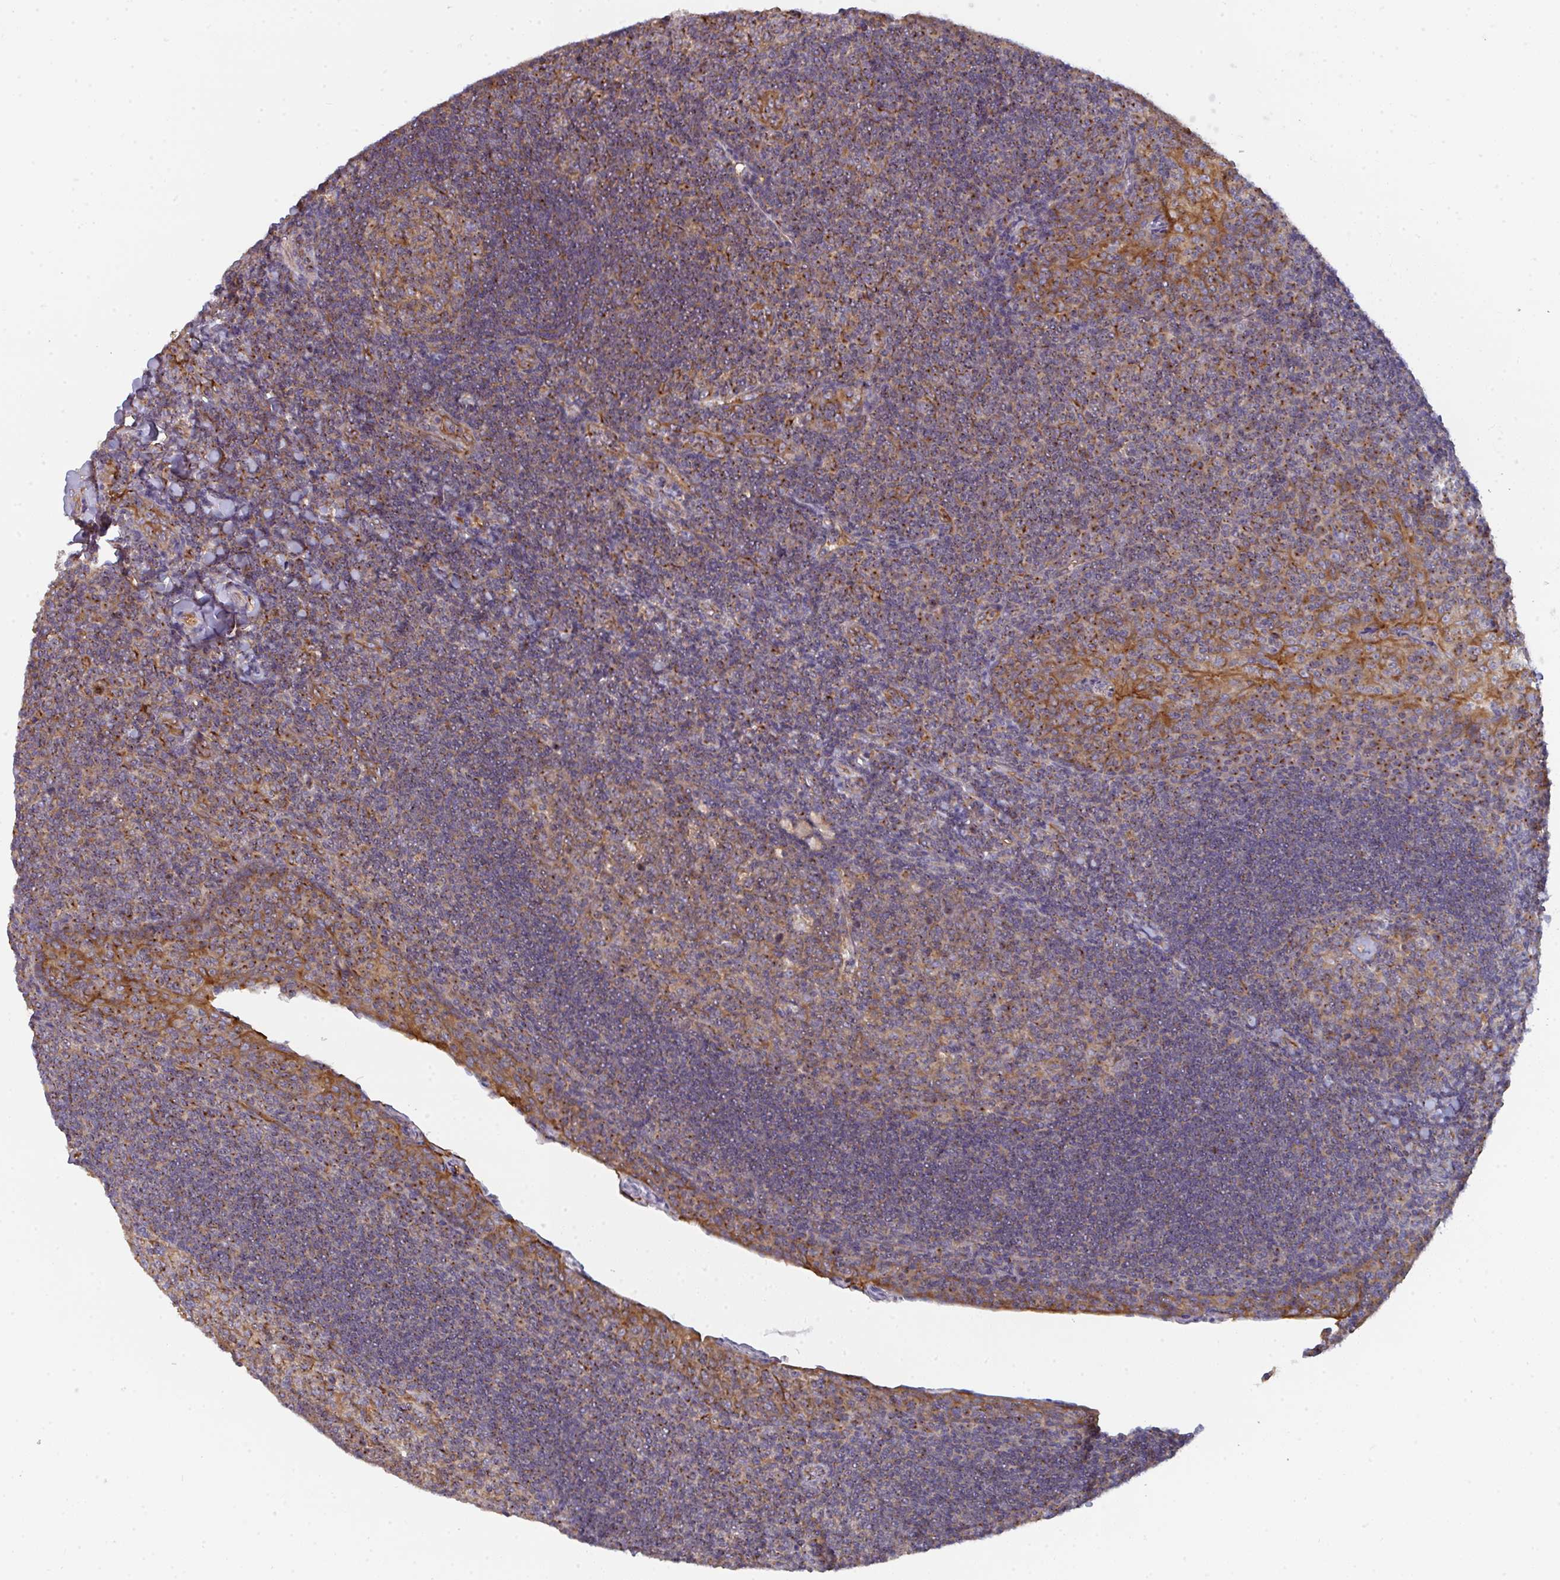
{"staining": {"intensity": "moderate", "quantity": ">75%", "location": "cytoplasmic/membranous"}, "tissue": "tonsil", "cell_type": "Germinal center cells", "image_type": "normal", "snomed": [{"axis": "morphology", "description": "Normal tissue, NOS"}, {"axis": "topography", "description": "Tonsil"}], "caption": "IHC photomicrograph of benign tonsil: human tonsil stained using IHC shows medium levels of moderate protein expression localized specifically in the cytoplasmic/membranous of germinal center cells, appearing as a cytoplasmic/membranous brown color.", "gene": "DYNC1I2", "patient": {"sex": "male", "age": 17}}